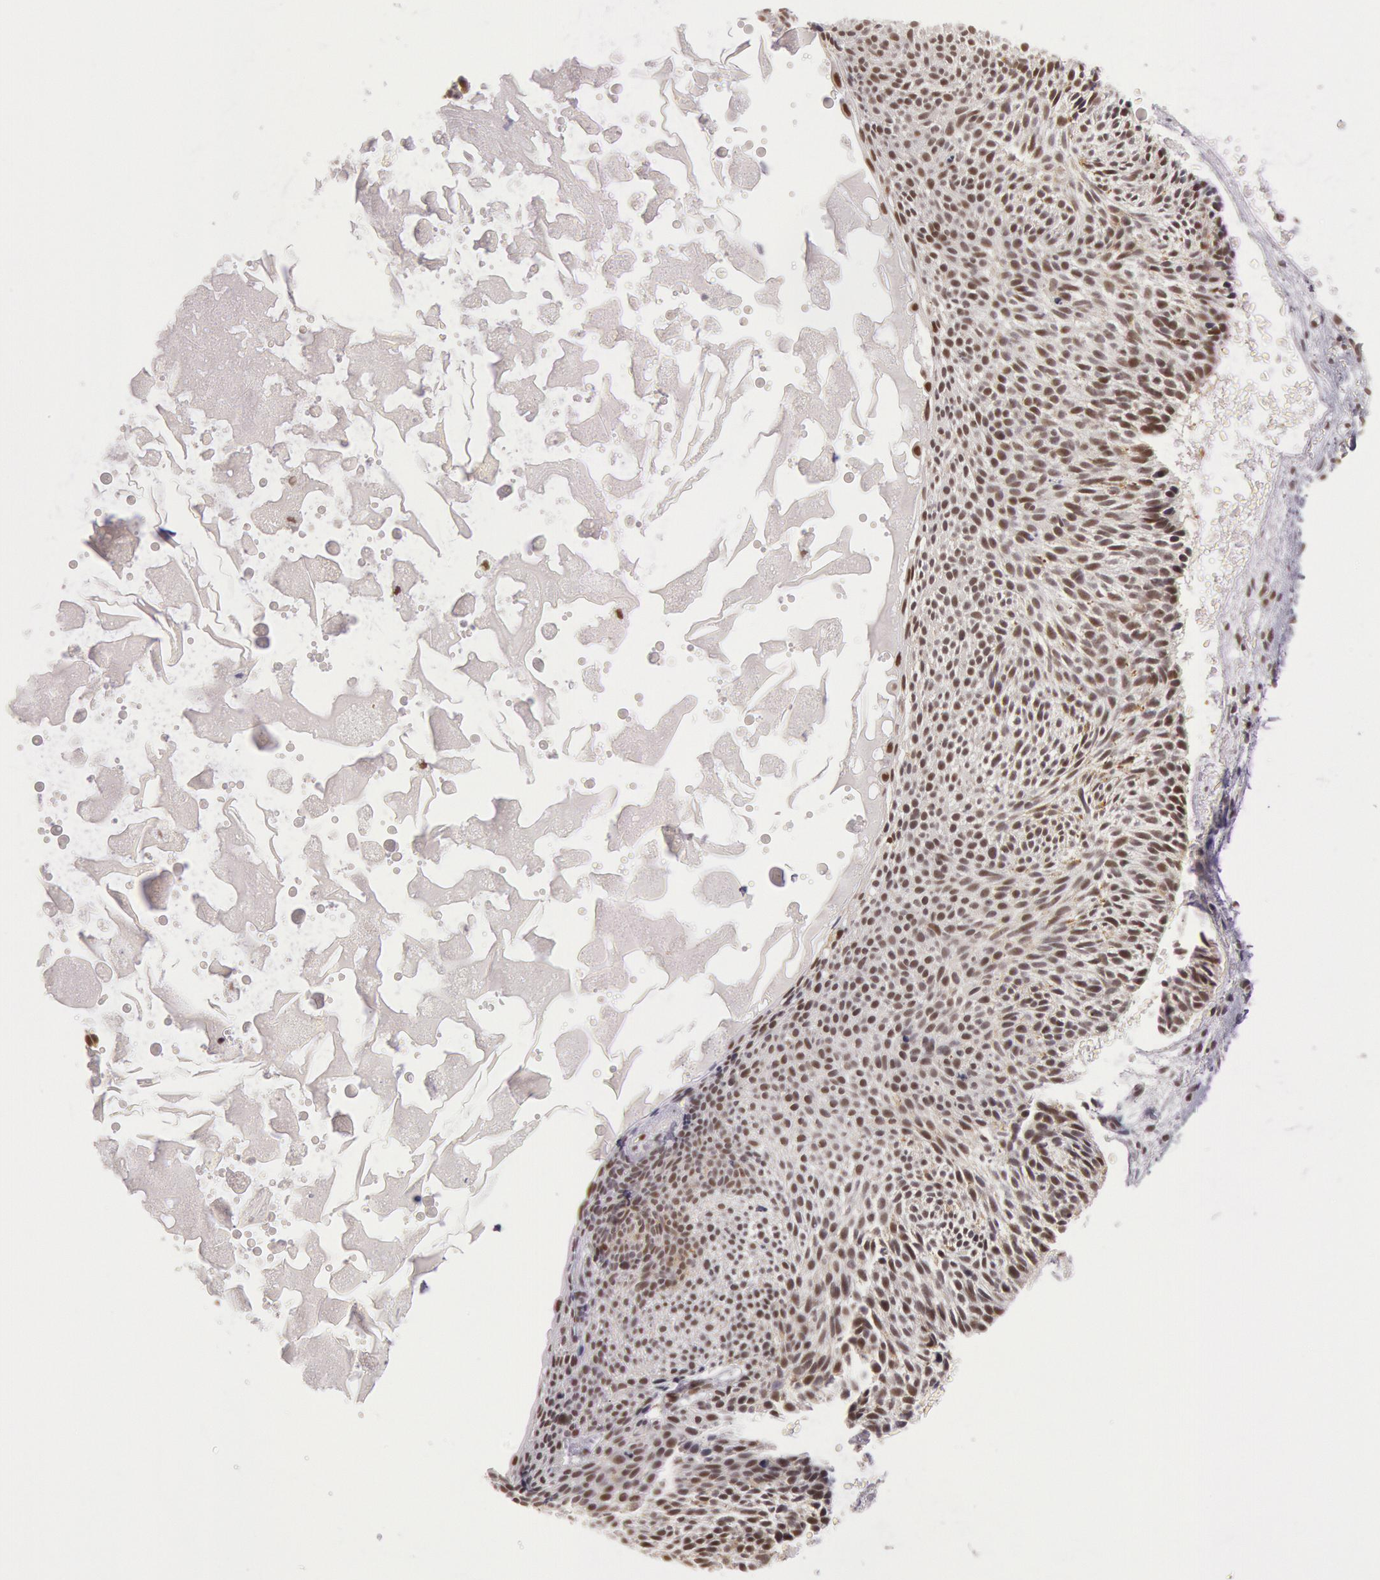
{"staining": {"intensity": "strong", "quantity": ">75%", "location": "nuclear"}, "tissue": "skin cancer", "cell_type": "Tumor cells", "image_type": "cancer", "snomed": [{"axis": "morphology", "description": "Basal cell carcinoma"}, {"axis": "topography", "description": "Skin"}], "caption": "Protein expression by immunohistochemistry (IHC) exhibits strong nuclear staining in approximately >75% of tumor cells in skin cancer (basal cell carcinoma). Nuclei are stained in blue.", "gene": "ESS2", "patient": {"sex": "male", "age": 84}}